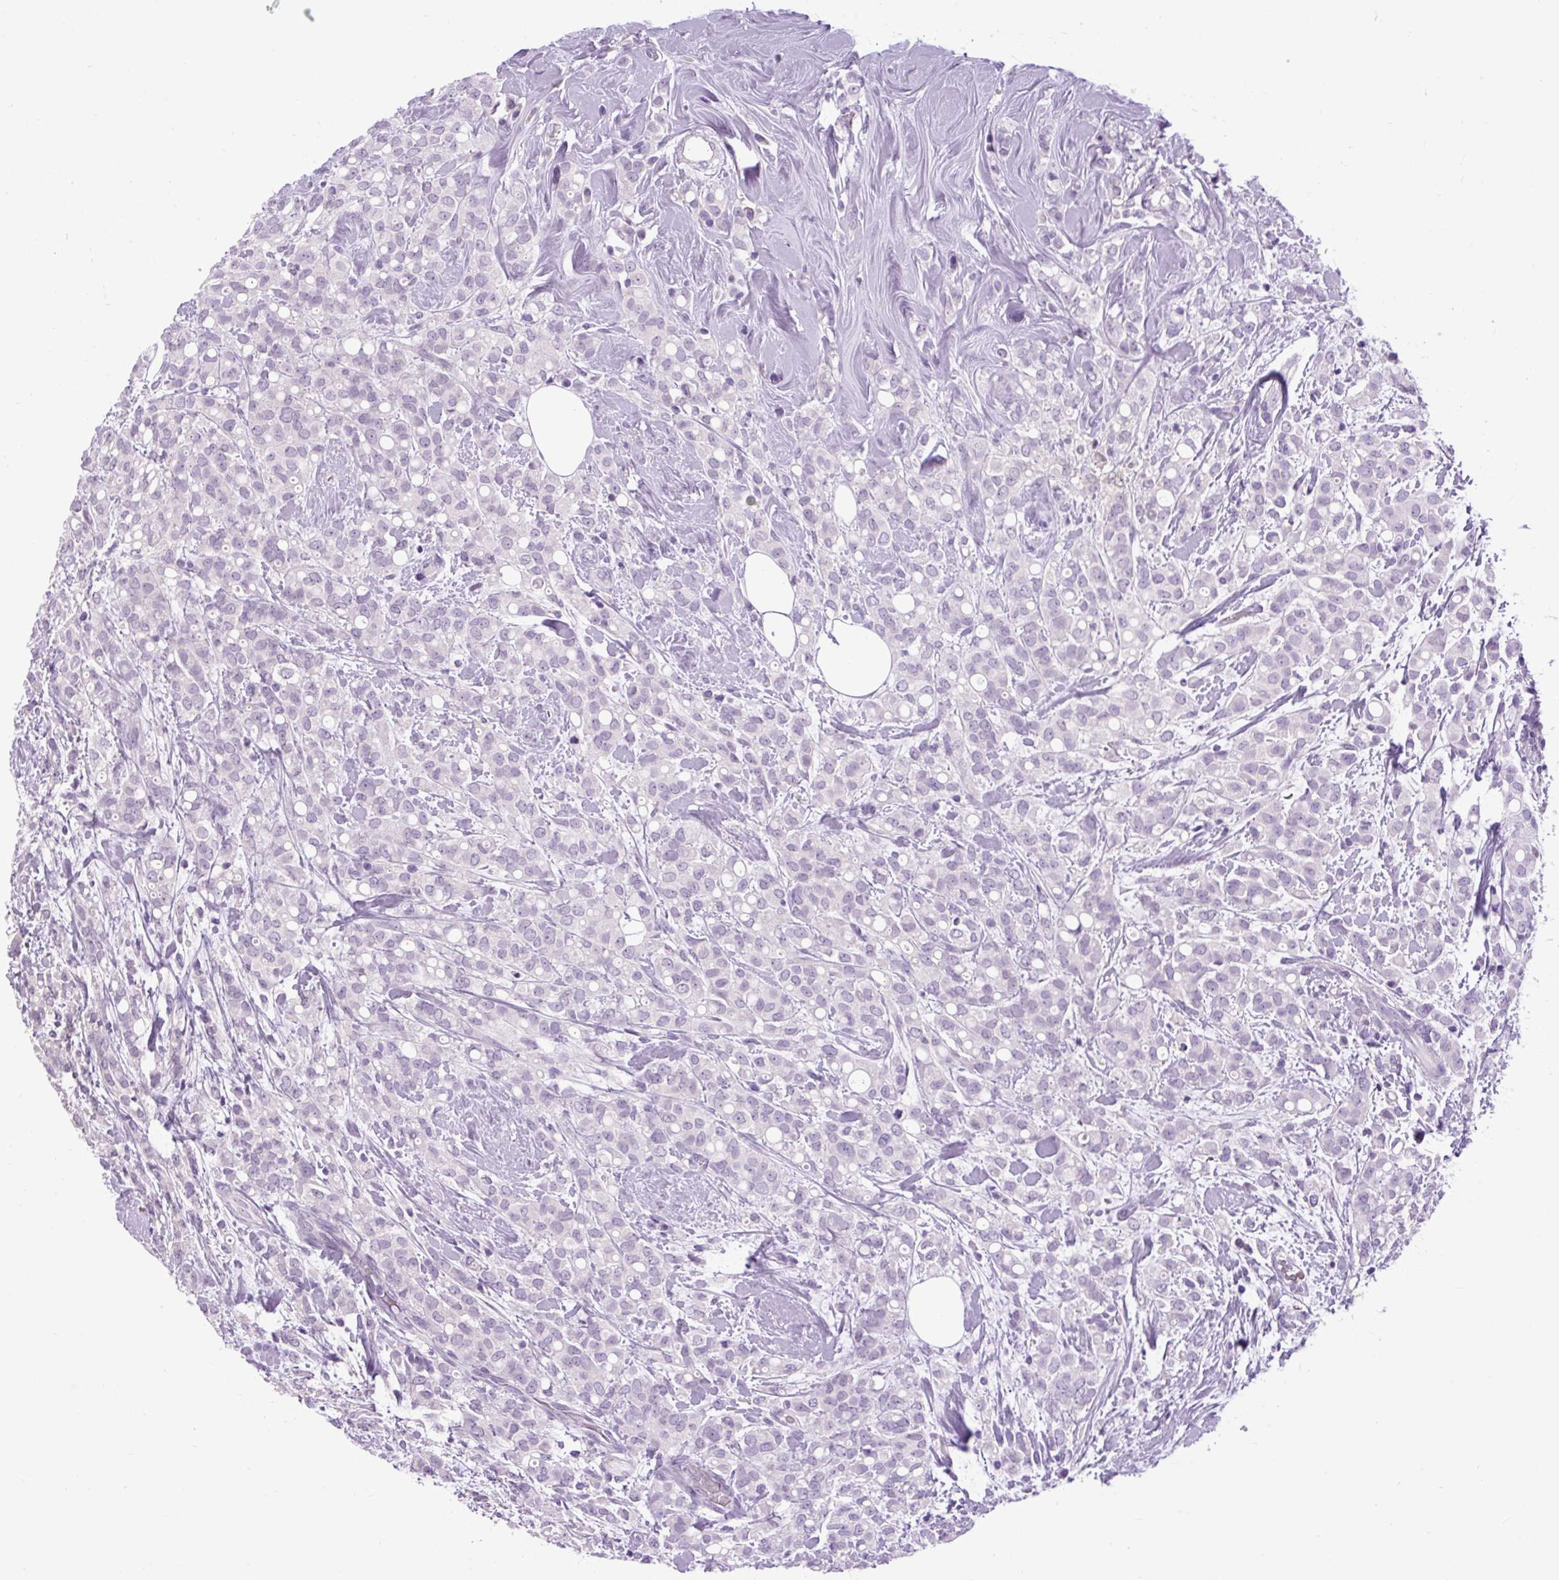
{"staining": {"intensity": "negative", "quantity": "none", "location": "none"}, "tissue": "breast cancer", "cell_type": "Tumor cells", "image_type": "cancer", "snomed": [{"axis": "morphology", "description": "Lobular carcinoma"}, {"axis": "topography", "description": "Breast"}], "caption": "An image of lobular carcinoma (breast) stained for a protein reveals no brown staining in tumor cells.", "gene": "FABP7", "patient": {"sex": "female", "age": 68}}